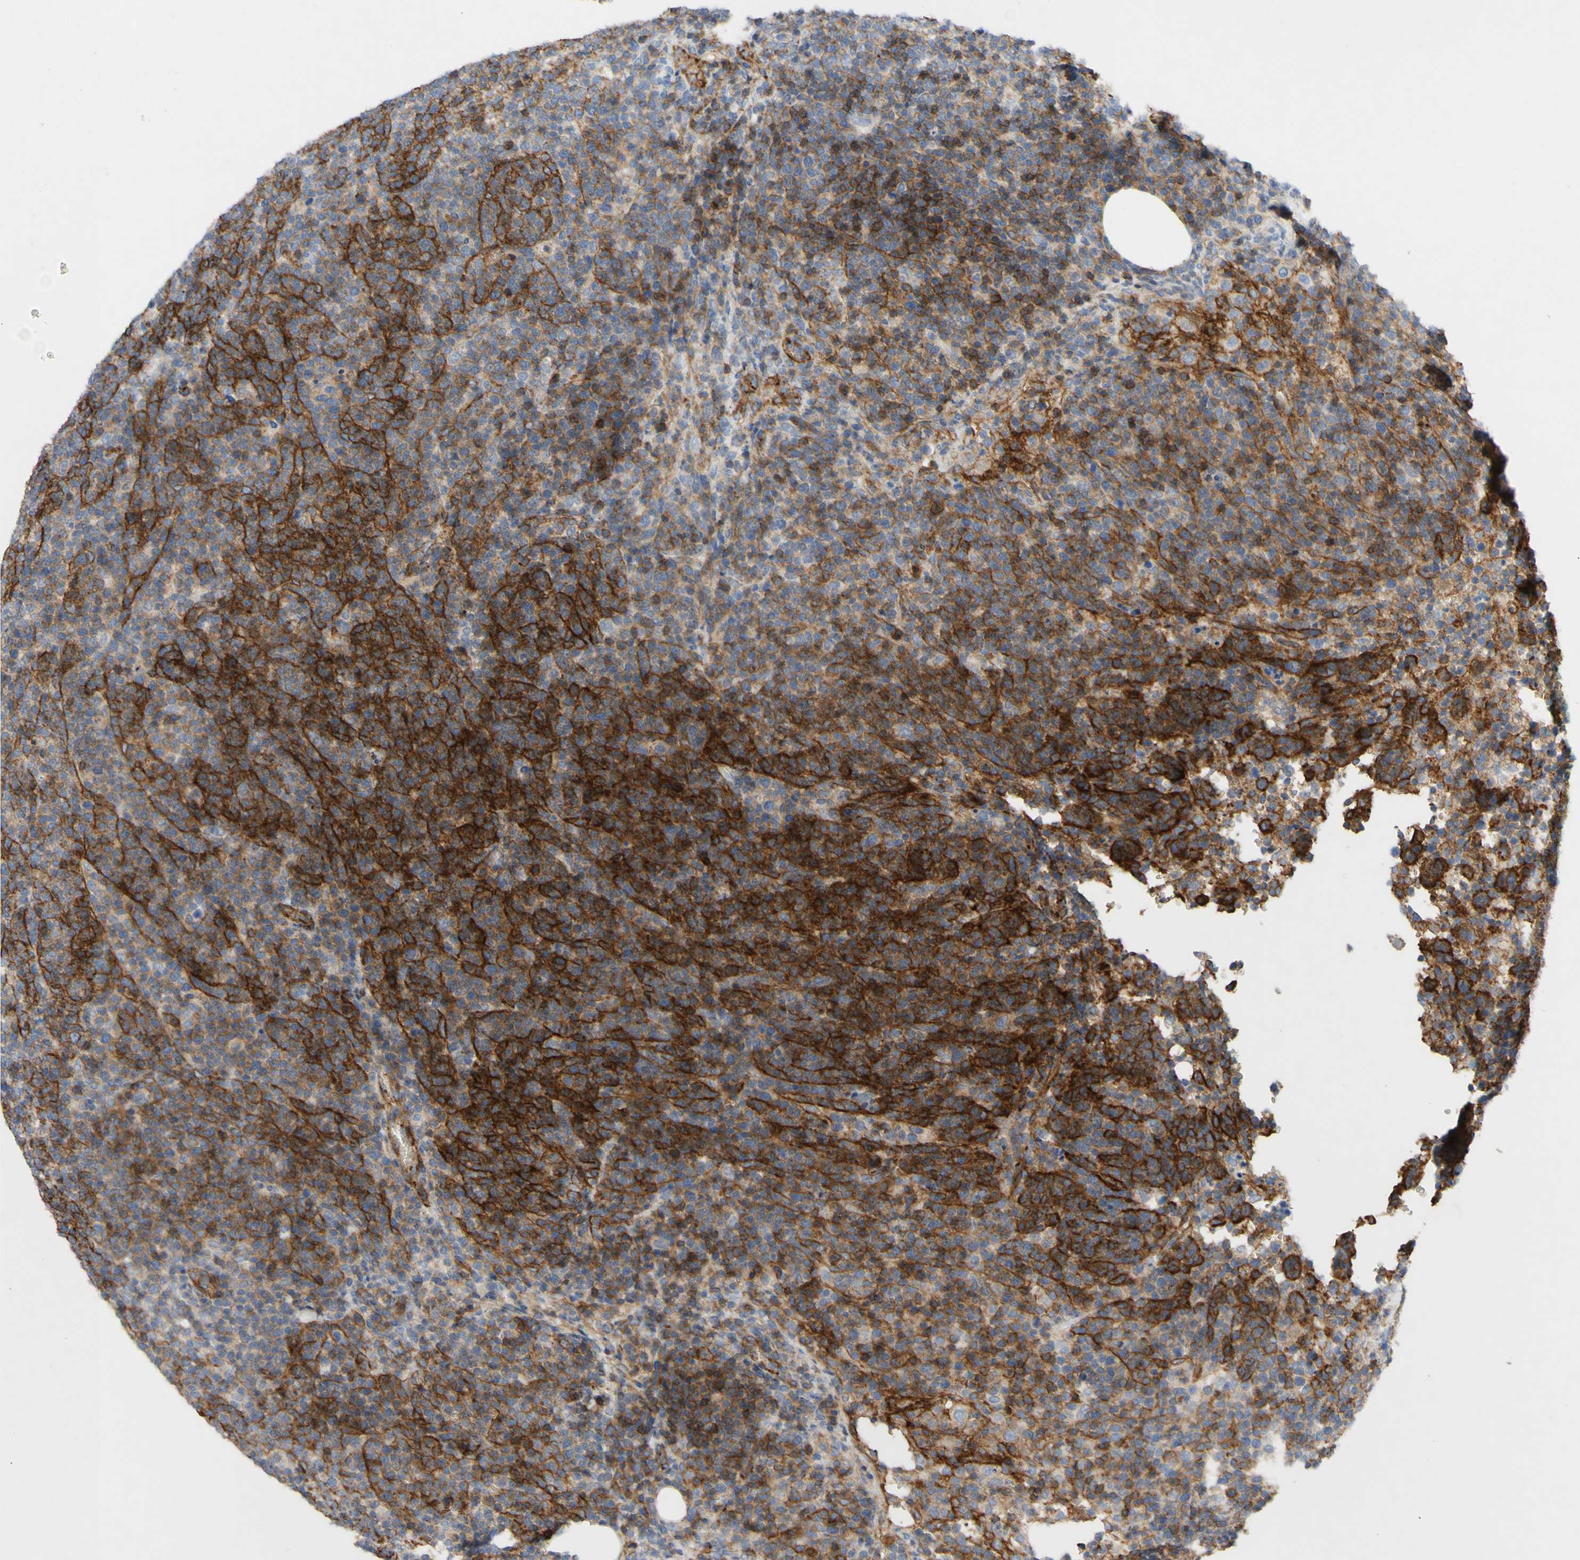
{"staining": {"intensity": "strong", "quantity": "25%-75%", "location": "cytoplasmic/membranous"}, "tissue": "lymphoma", "cell_type": "Tumor cells", "image_type": "cancer", "snomed": [{"axis": "morphology", "description": "Malignant lymphoma, non-Hodgkin's type, High grade"}, {"axis": "topography", "description": "Lymph node"}], "caption": "Human high-grade malignant lymphoma, non-Hodgkin's type stained with a protein marker reveals strong staining in tumor cells.", "gene": "ATP2A3", "patient": {"sex": "male", "age": 61}}